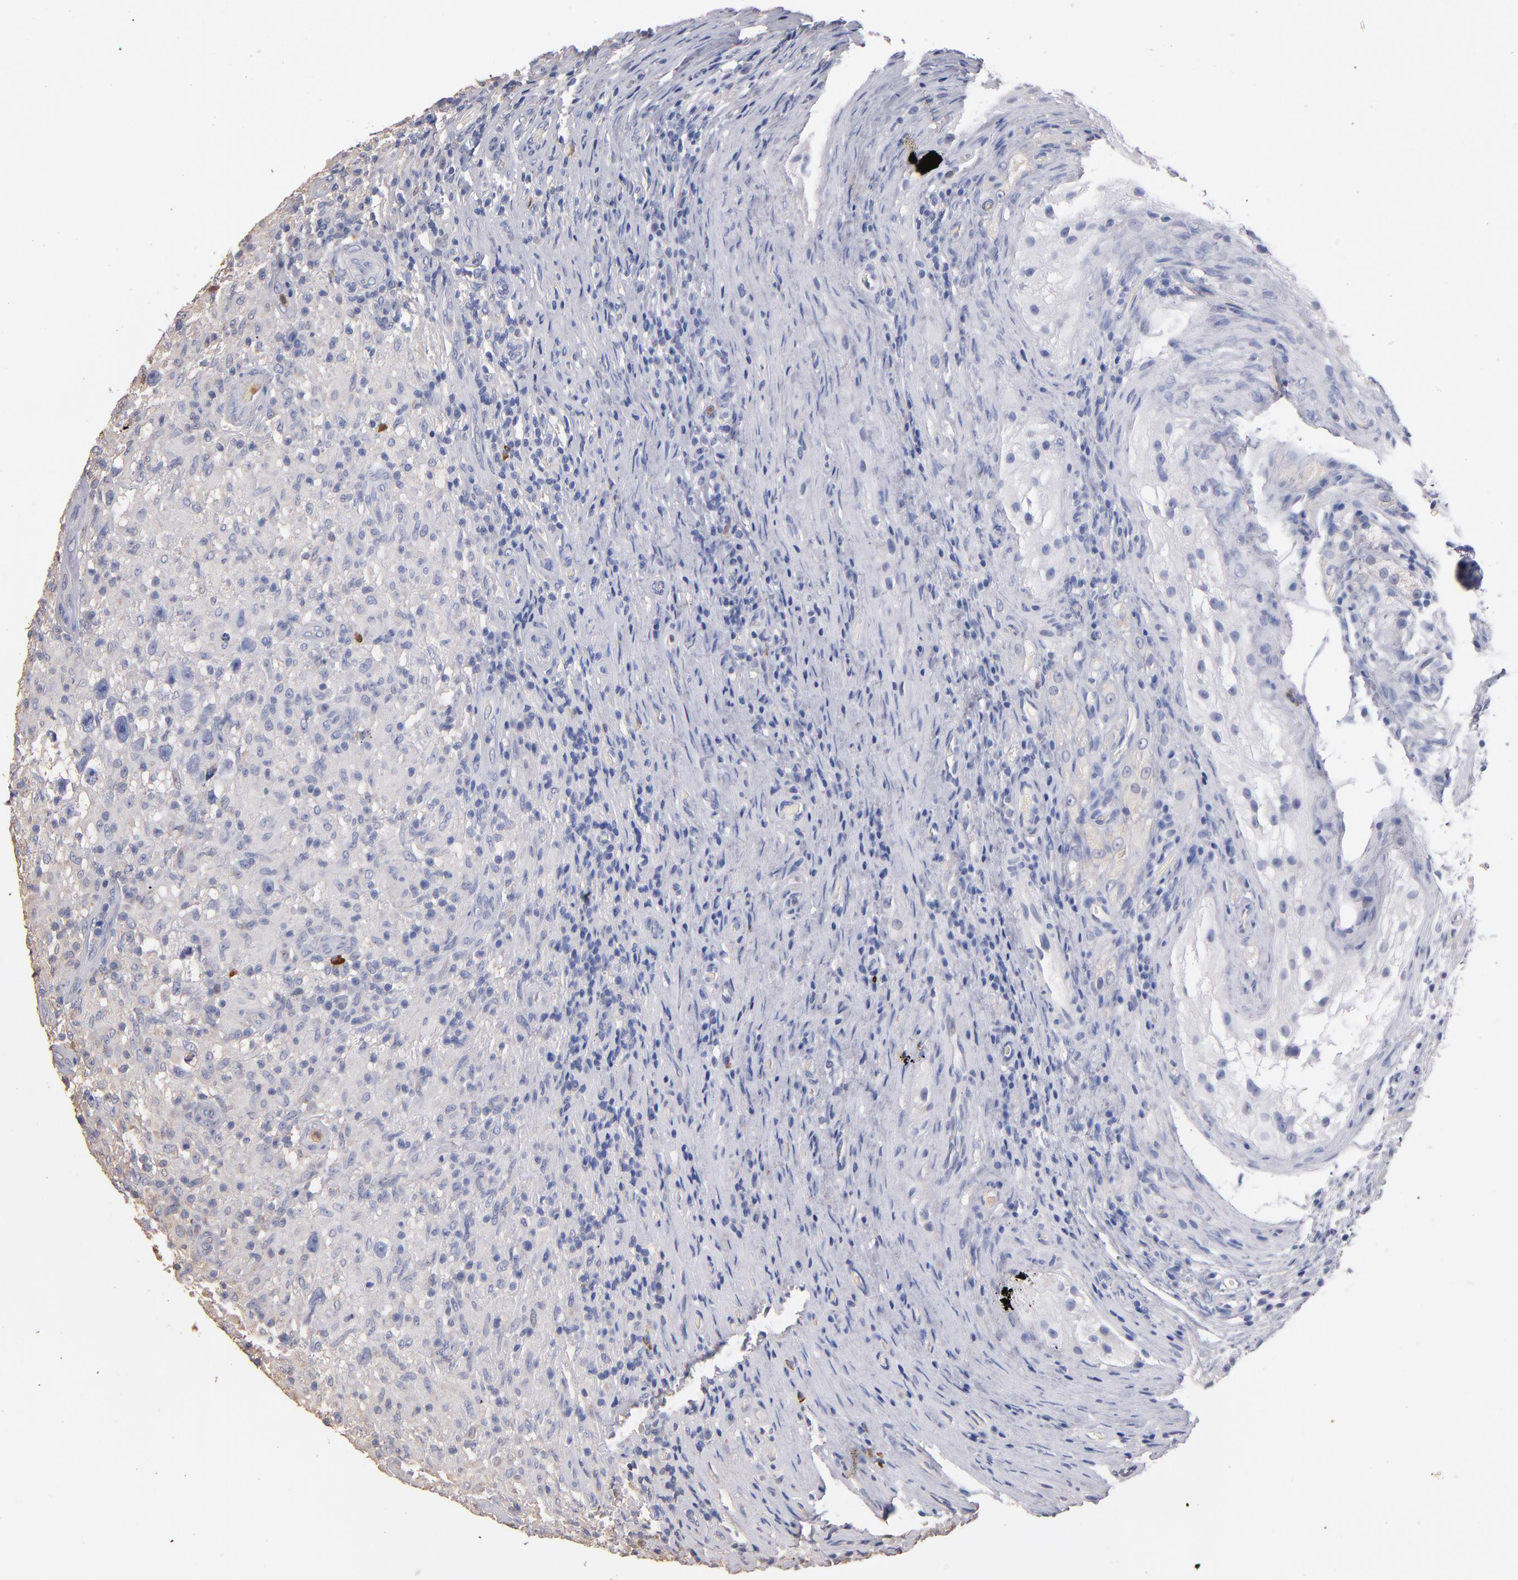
{"staining": {"intensity": "negative", "quantity": "none", "location": "none"}, "tissue": "testis cancer", "cell_type": "Tumor cells", "image_type": "cancer", "snomed": [{"axis": "morphology", "description": "Seminoma, NOS"}, {"axis": "topography", "description": "Testis"}], "caption": "The image reveals no staining of tumor cells in testis cancer (seminoma).", "gene": "RO60", "patient": {"sex": "male", "age": 34}}